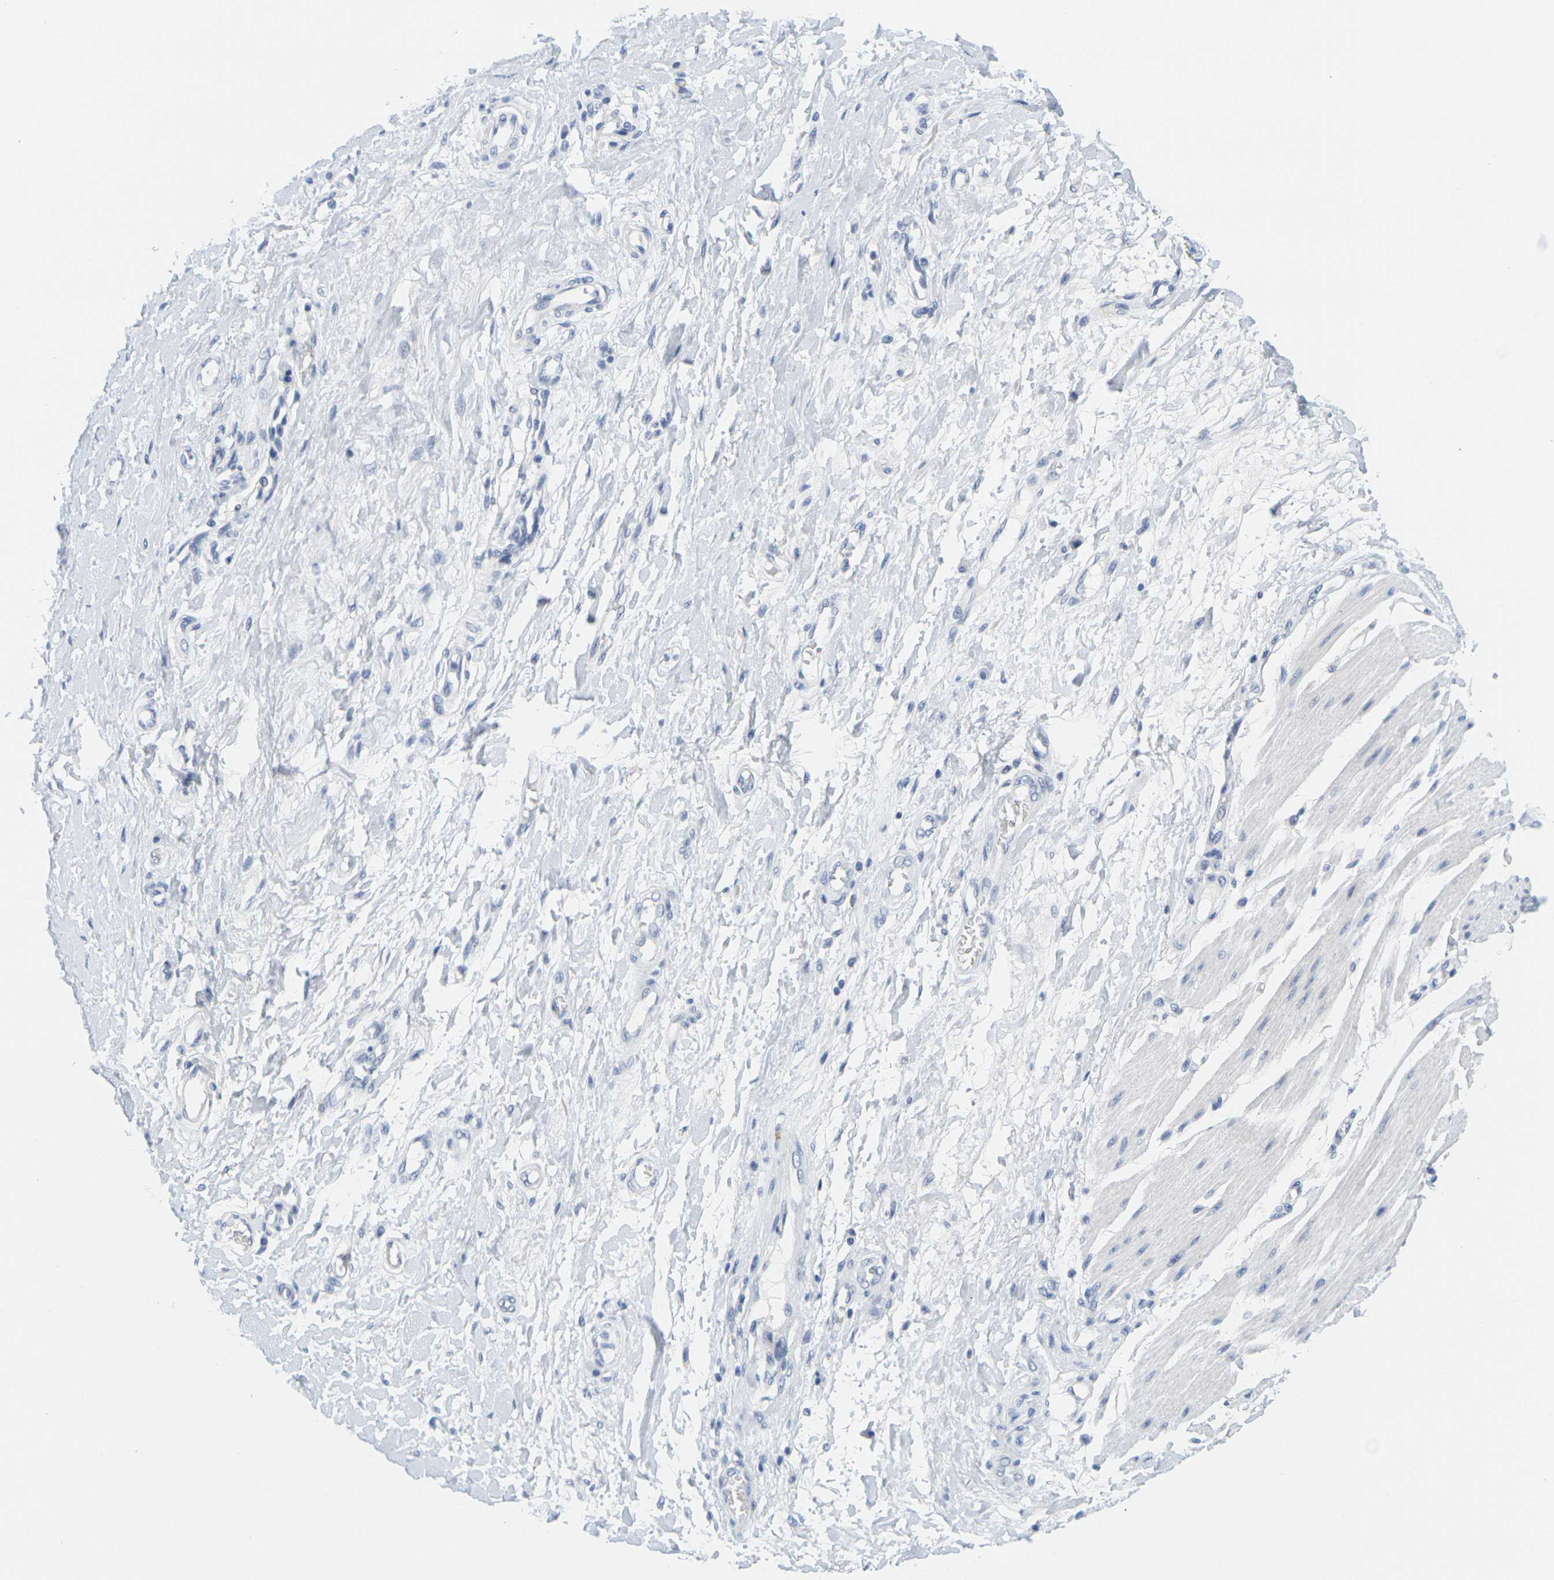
{"staining": {"intensity": "negative", "quantity": "none", "location": "none"}, "tissue": "adipose tissue", "cell_type": "Adipocytes", "image_type": "normal", "snomed": [{"axis": "morphology", "description": "Normal tissue, NOS"}, {"axis": "morphology", "description": "Adenocarcinoma, NOS"}, {"axis": "topography", "description": "Esophagus"}], "caption": "Adipocytes are negative for protein expression in benign human adipose tissue. (IHC, brightfield microscopy, high magnification).", "gene": "HLA", "patient": {"sex": "male", "age": 62}}